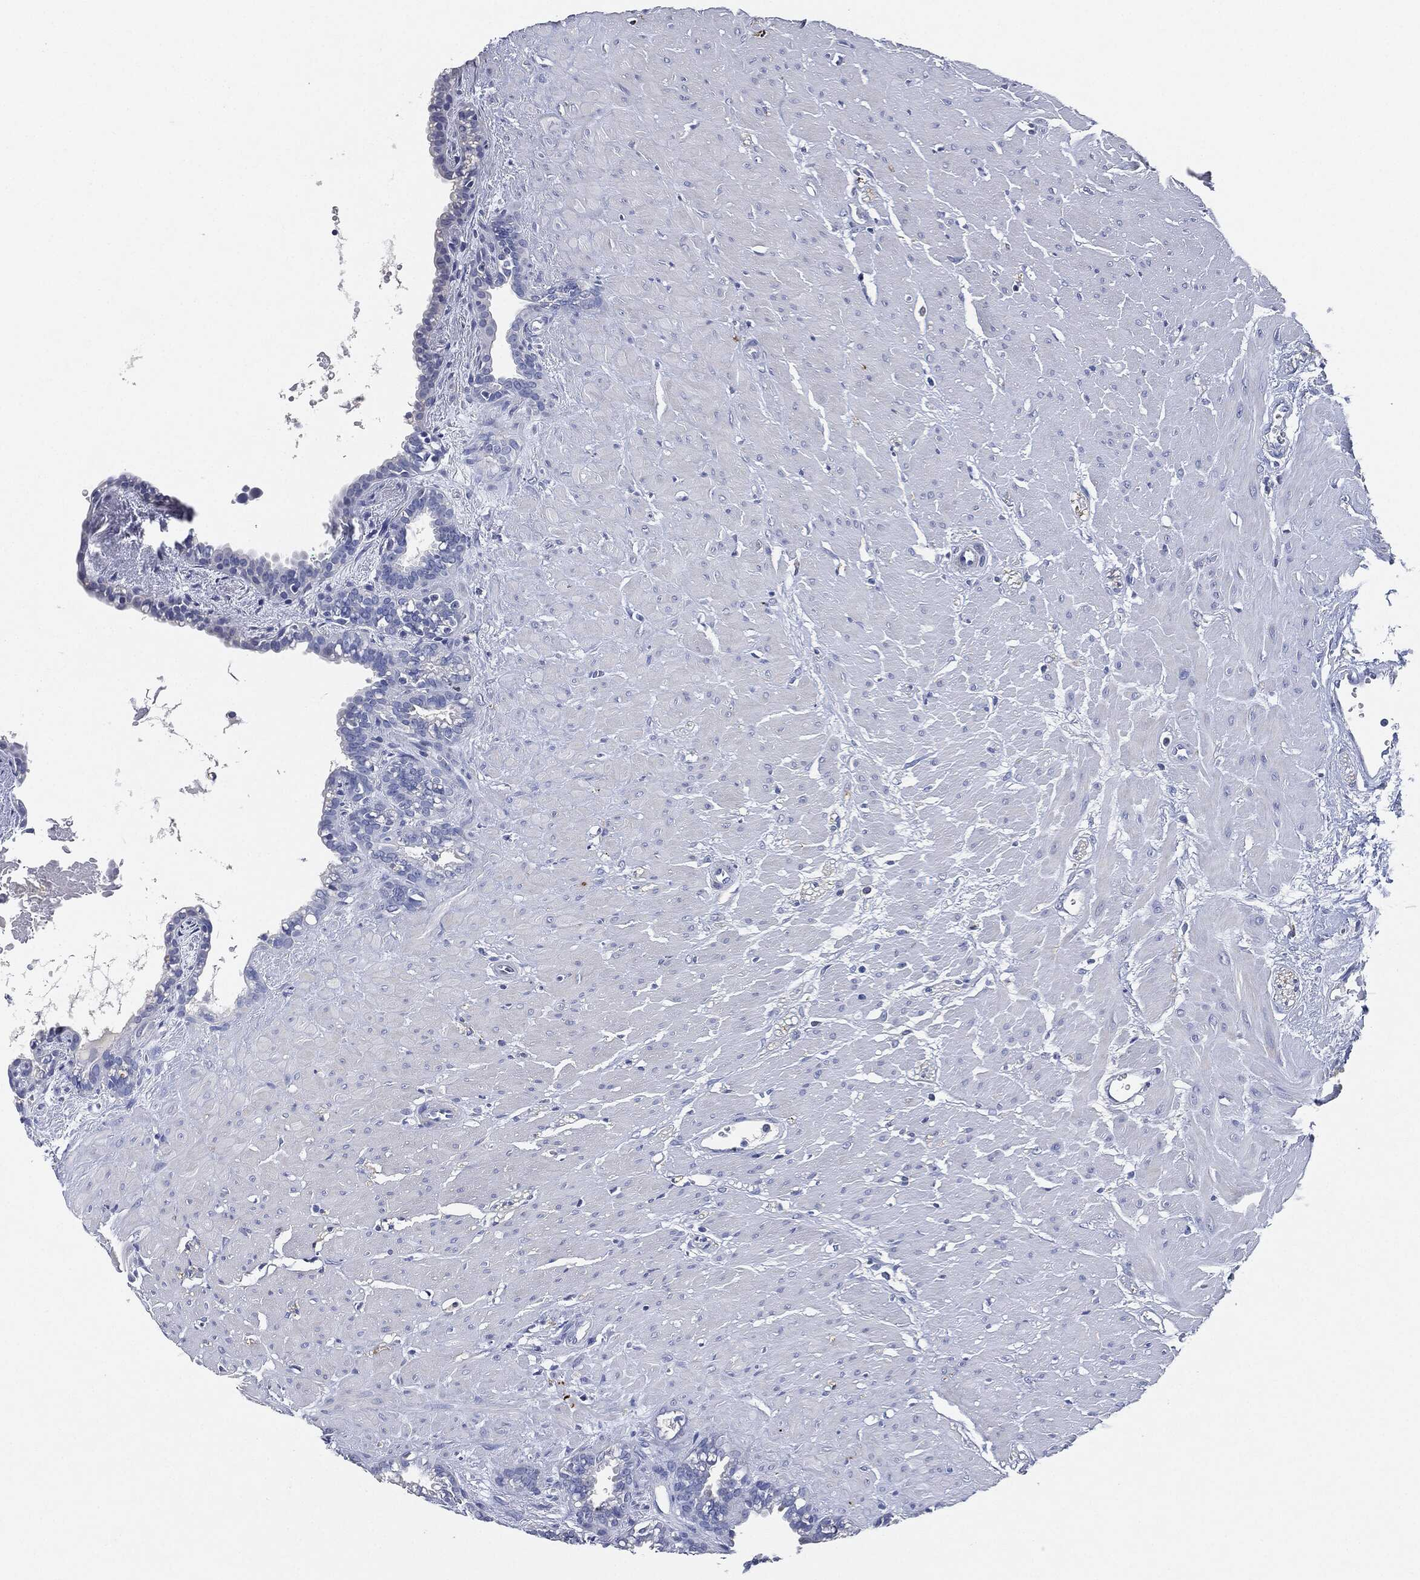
{"staining": {"intensity": "negative", "quantity": "none", "location": "none"}, "tissue": "seminal vesicle", "cell_type": "Glandular cells", "image_type": "normal", "snomed": [{"axis": "morphology", "description": "Normal tissue, NOS"}, {"axis": "morphology", "description": "Urothelial carcinoma, NOS"}, {"axis": "topography", "description": "Urinary bladder"}, {"axis": "topography", "description": "Seminal veicle"}], "caption": "This image is of benign seminal vesicle stained with immunohistochemistry (IHC) to label a protein in brown with the nuclei are counter-stained blue. There is no staining in glandular cells.", "gene": "NTRK1", "patient": {"sex": "male", "age": 76}}